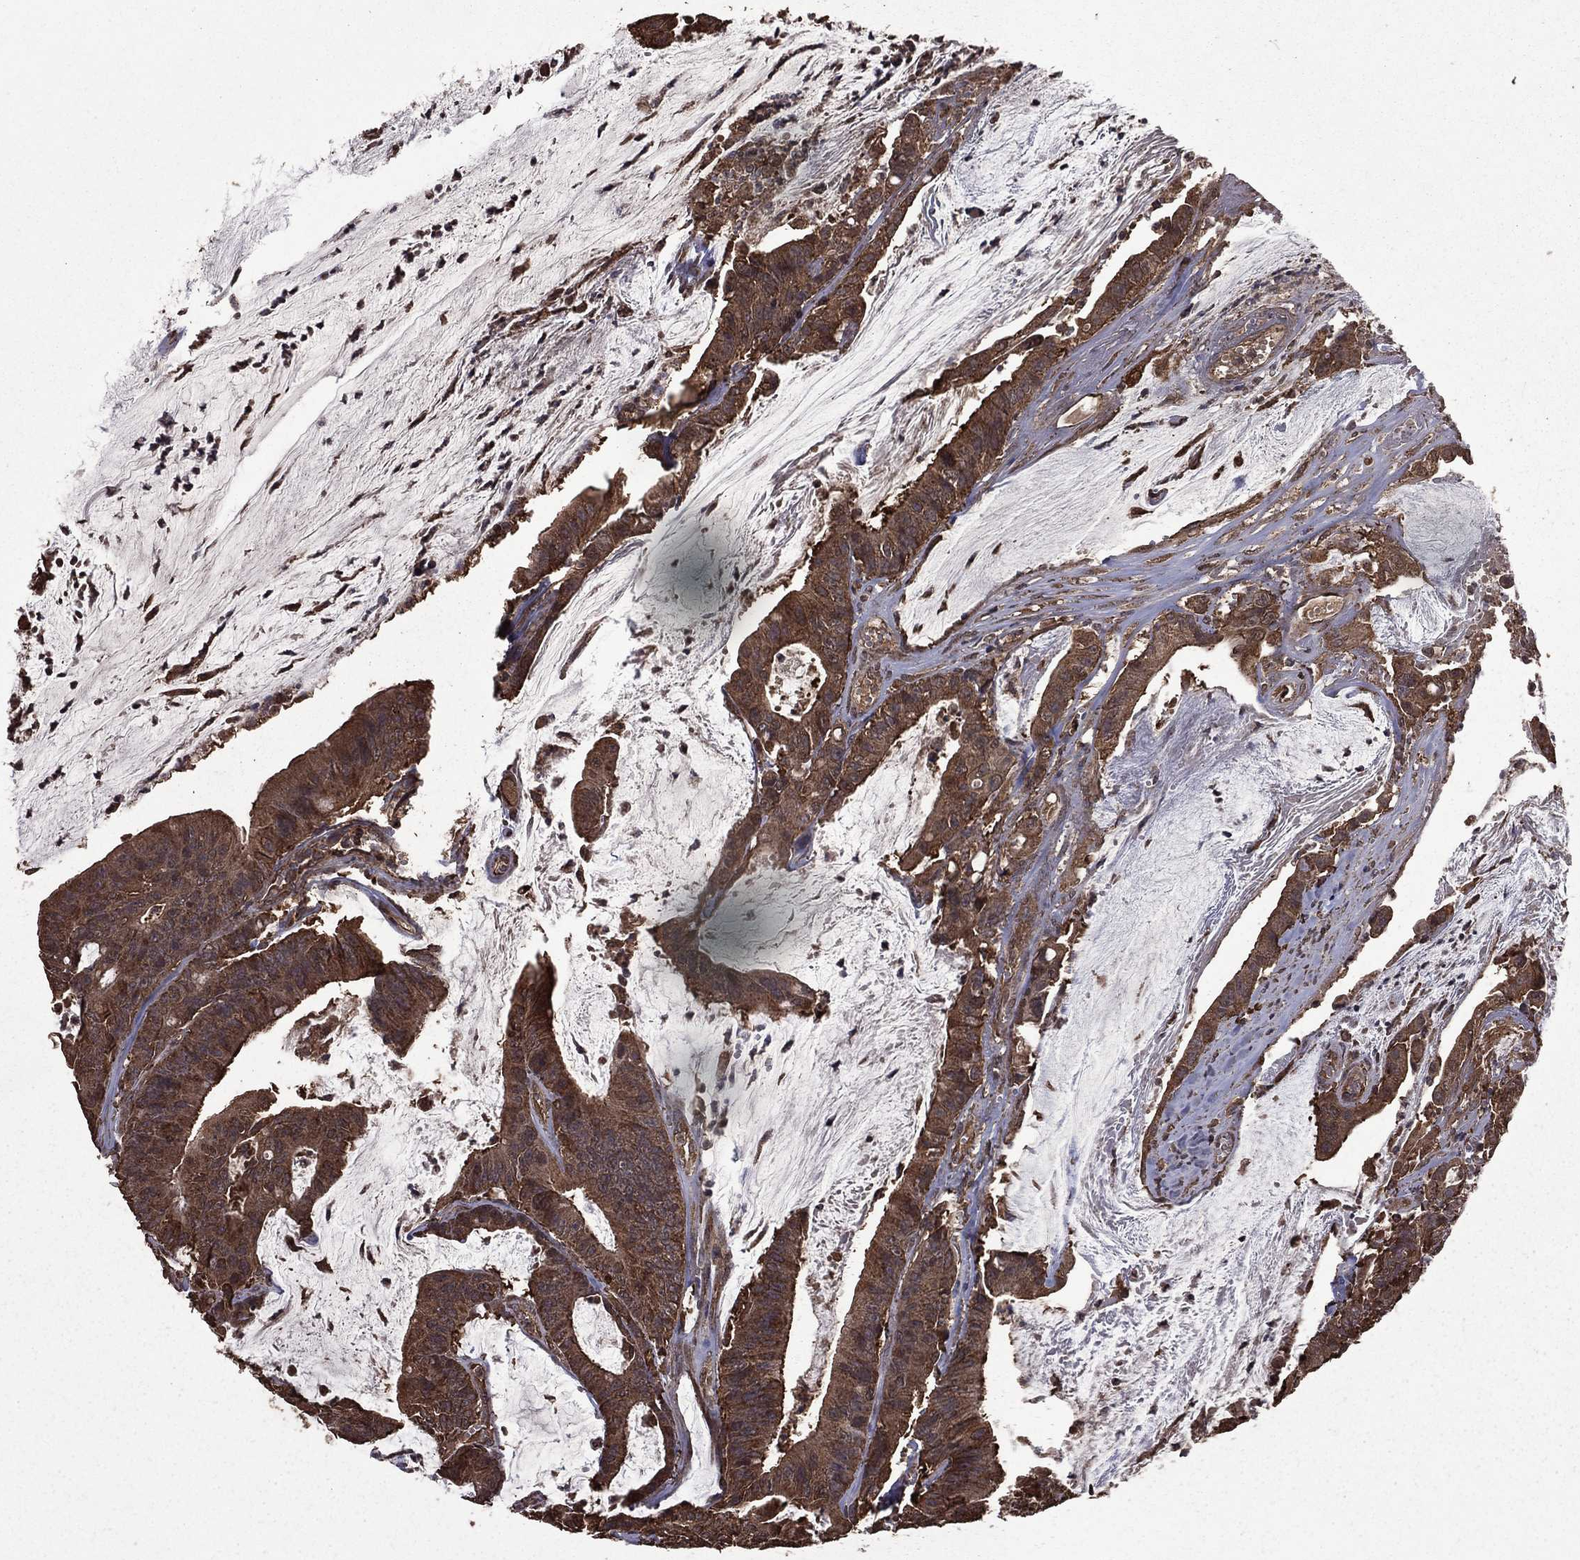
{"staining": {"intensity": "moderate", "quantity": ">75%", "location": "cytoplasmic/membranous"}, "tissue": "colorectal cancer", "cell_type": "Tumor cells", "image_type": "cancer", "snomed": [{"axis": "morphology", "description": "Adenocarcinoma, NOS"}, {"axis": "topography", "description": "Colon"}], "caption": "High-magnification brightfield microscopy of adenocarcinoma (colorectal) stained with DAB (brown) and counterstained with hematoxylin (blue). tumor cells exhibit moderate cytoplasmic/membranous expression is seen in about>75% of cells.", "gene": "BIRC6", "patient": {"sex": "female", "age": 69}}